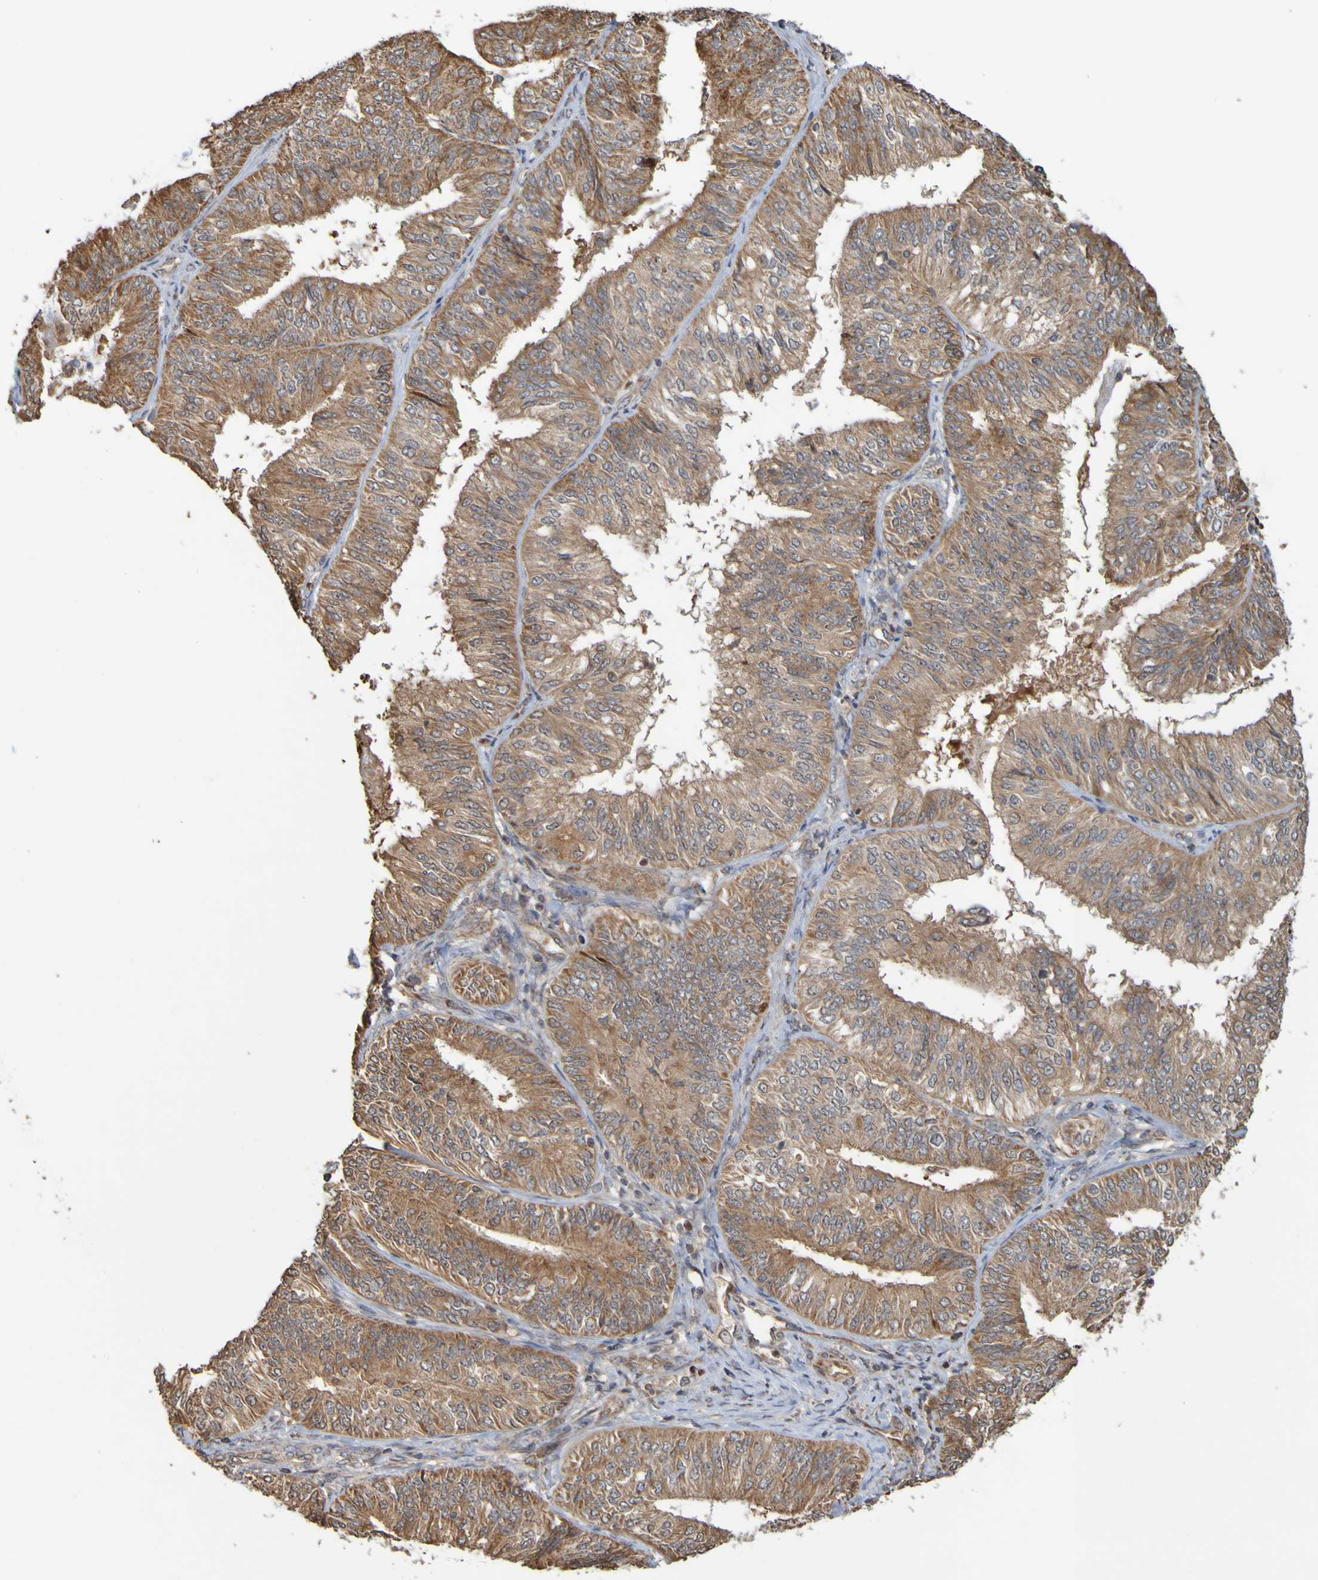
{"staining": {"intensity": "moderate", "quantity": ">75%", "location": "cytoplasmic/membranous"}, "tissue": "endometrial cancer", "cell_type": "Tumor cells", "image_type": "cancer", "snomed": [{"axis": "morphology", "description": "Adenocarcinoma, NOS"}, {"axis": "topography", "description": "Endometrium"}], "caption": "Endometrial cancer (adenocarcinoma) stained for a protein reveals moderate cytoplasmic/membranous positivity in tumor cells.", "gene": "TMBIM1", "patient": {"sex": "female", "age": 58}}